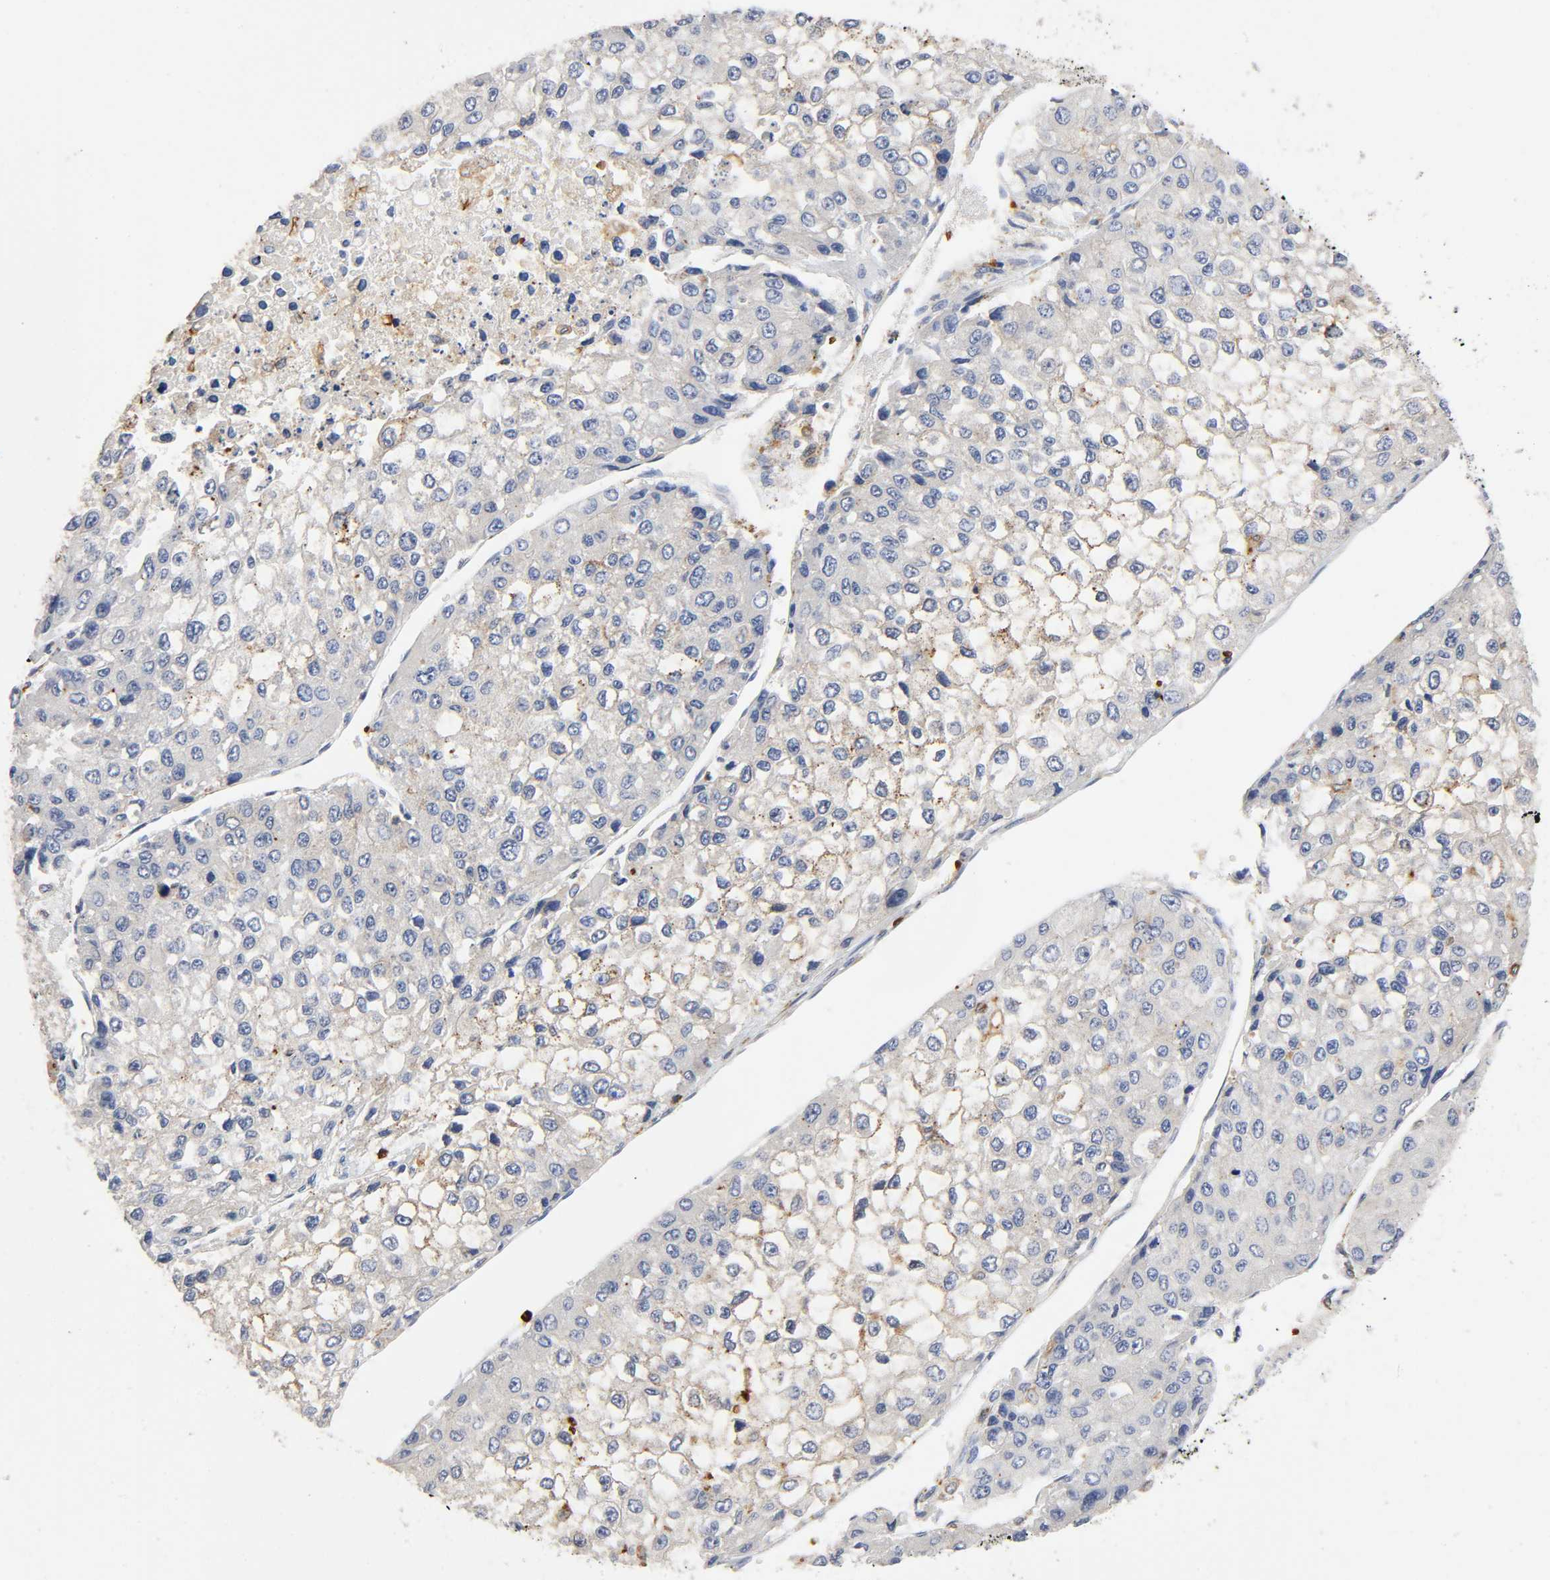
{"staining": {"intensity": "moderate", "quantity": "<25%", "location": "cytoplasmic/membranous"}, "tissue": "liver cancer", "cell_type": "Tumor cells", "image_type": "cancer", "snomed": [{"axis": "morphology", "description": "Carcinoma, Hepatocellular, NOS"}, {"axis": "topography", "description": "Liver"}], "caption": "Immunohistochemistry (IHC) micrograph of neoplastic tissue: liver cancer stained using IHC shows low levels of moderate protein expression localized specifically in the cytoplasmic/membranous of tumor cells, appearing as a cytoplasmic/membranous brown color.", "gene": "CAPN10", "patient": {"sex": "female", "age": 66}}